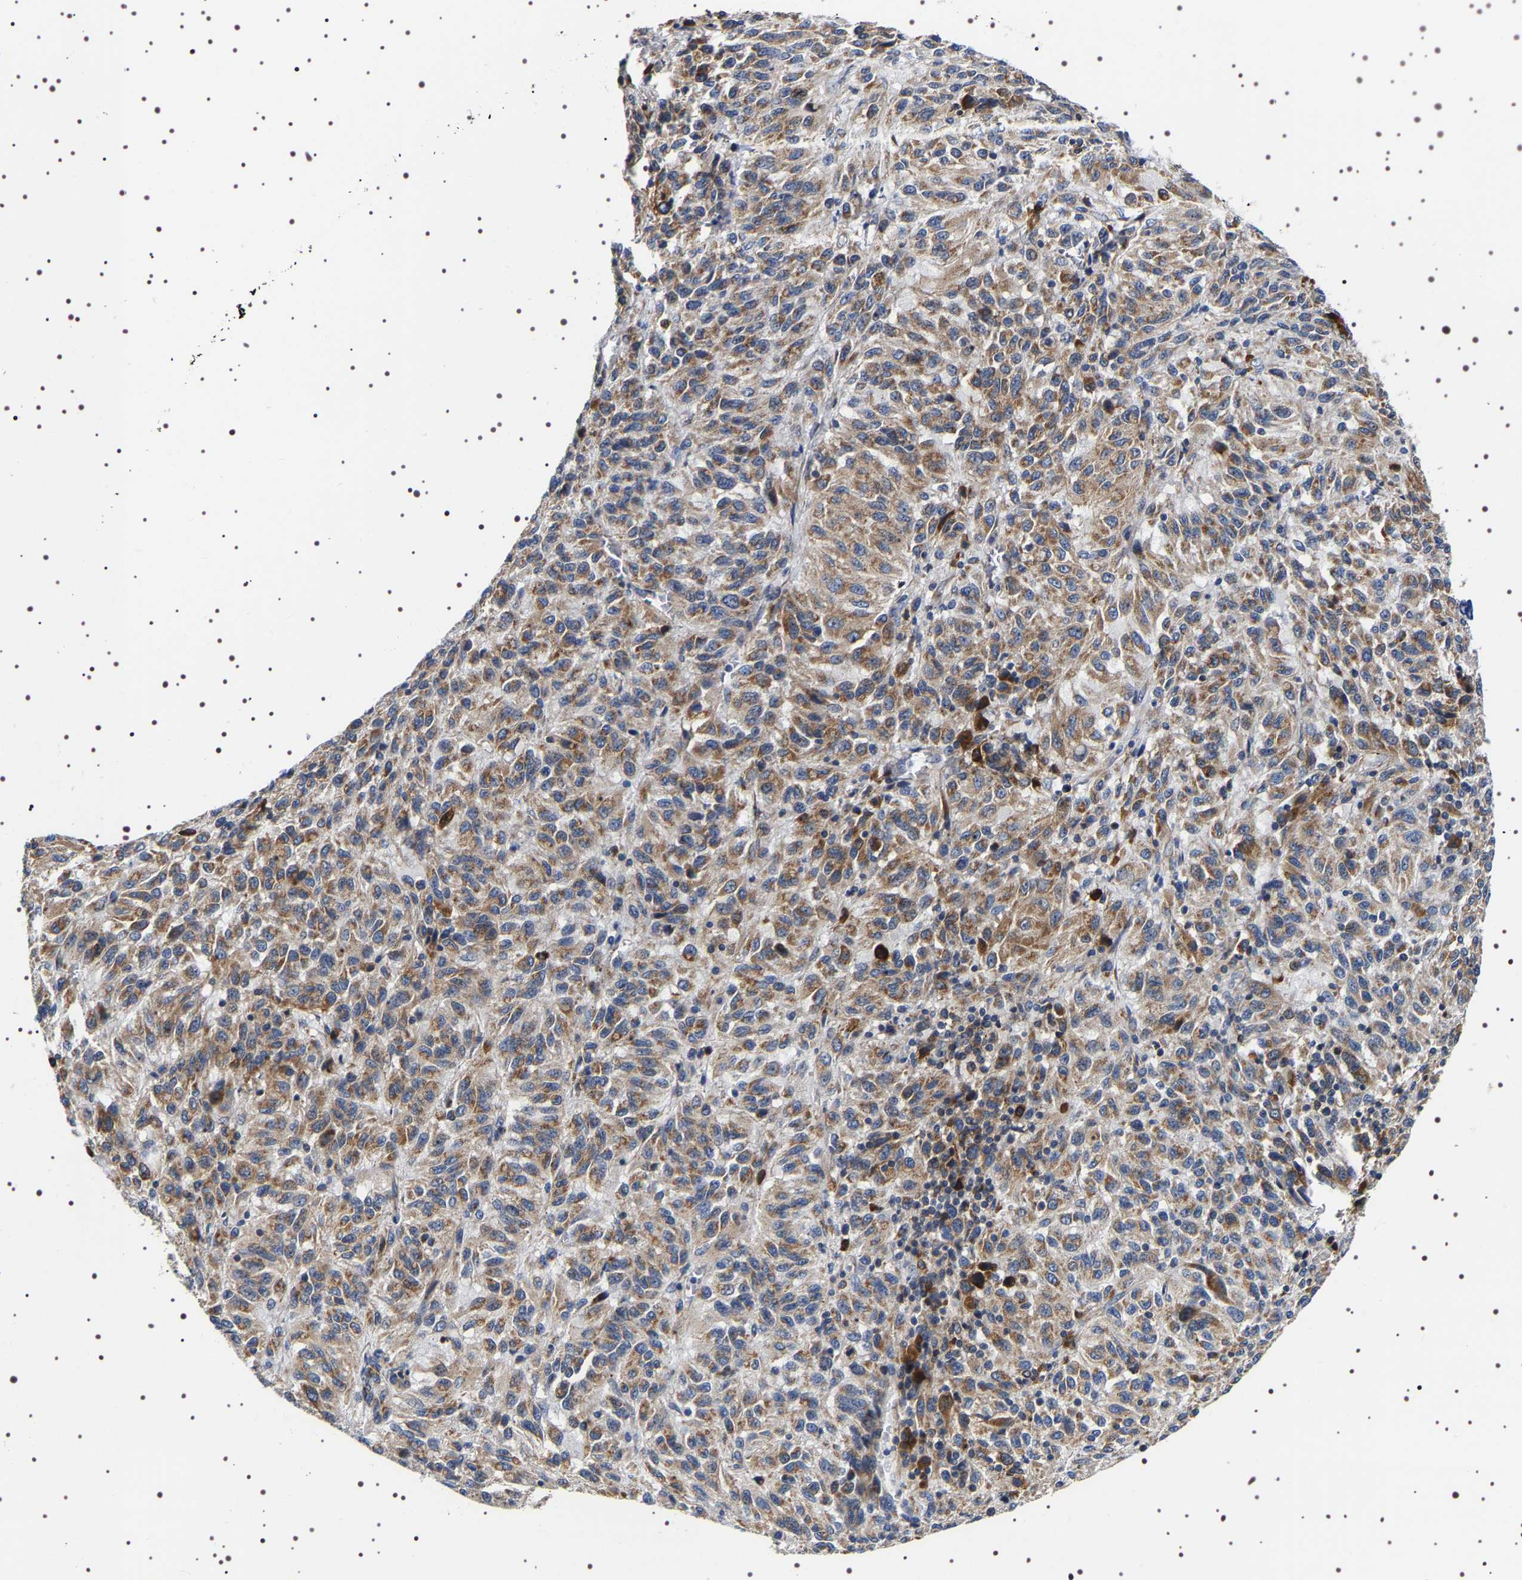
{"staining": {"intensity": "moderate", "quantity": ">75%", "location": "cytoplasmic/membranous"}, "tissue": "melanoma", "cell_type": "Tumor cells", "image_type": "cancer", "snomed": [{"axis": "morphology", "description": "Malignant melanoma, Metastatic site"}, {"axis": "topography", "description": "Lung"}], "caption": "Malignant melanoma (metastatic site) stained for a protein shows moderate cytoplasmic/membranous positivity in tumor cells.", "gene": "SQLE", "patient": {"sex": "male", "age": 64}}